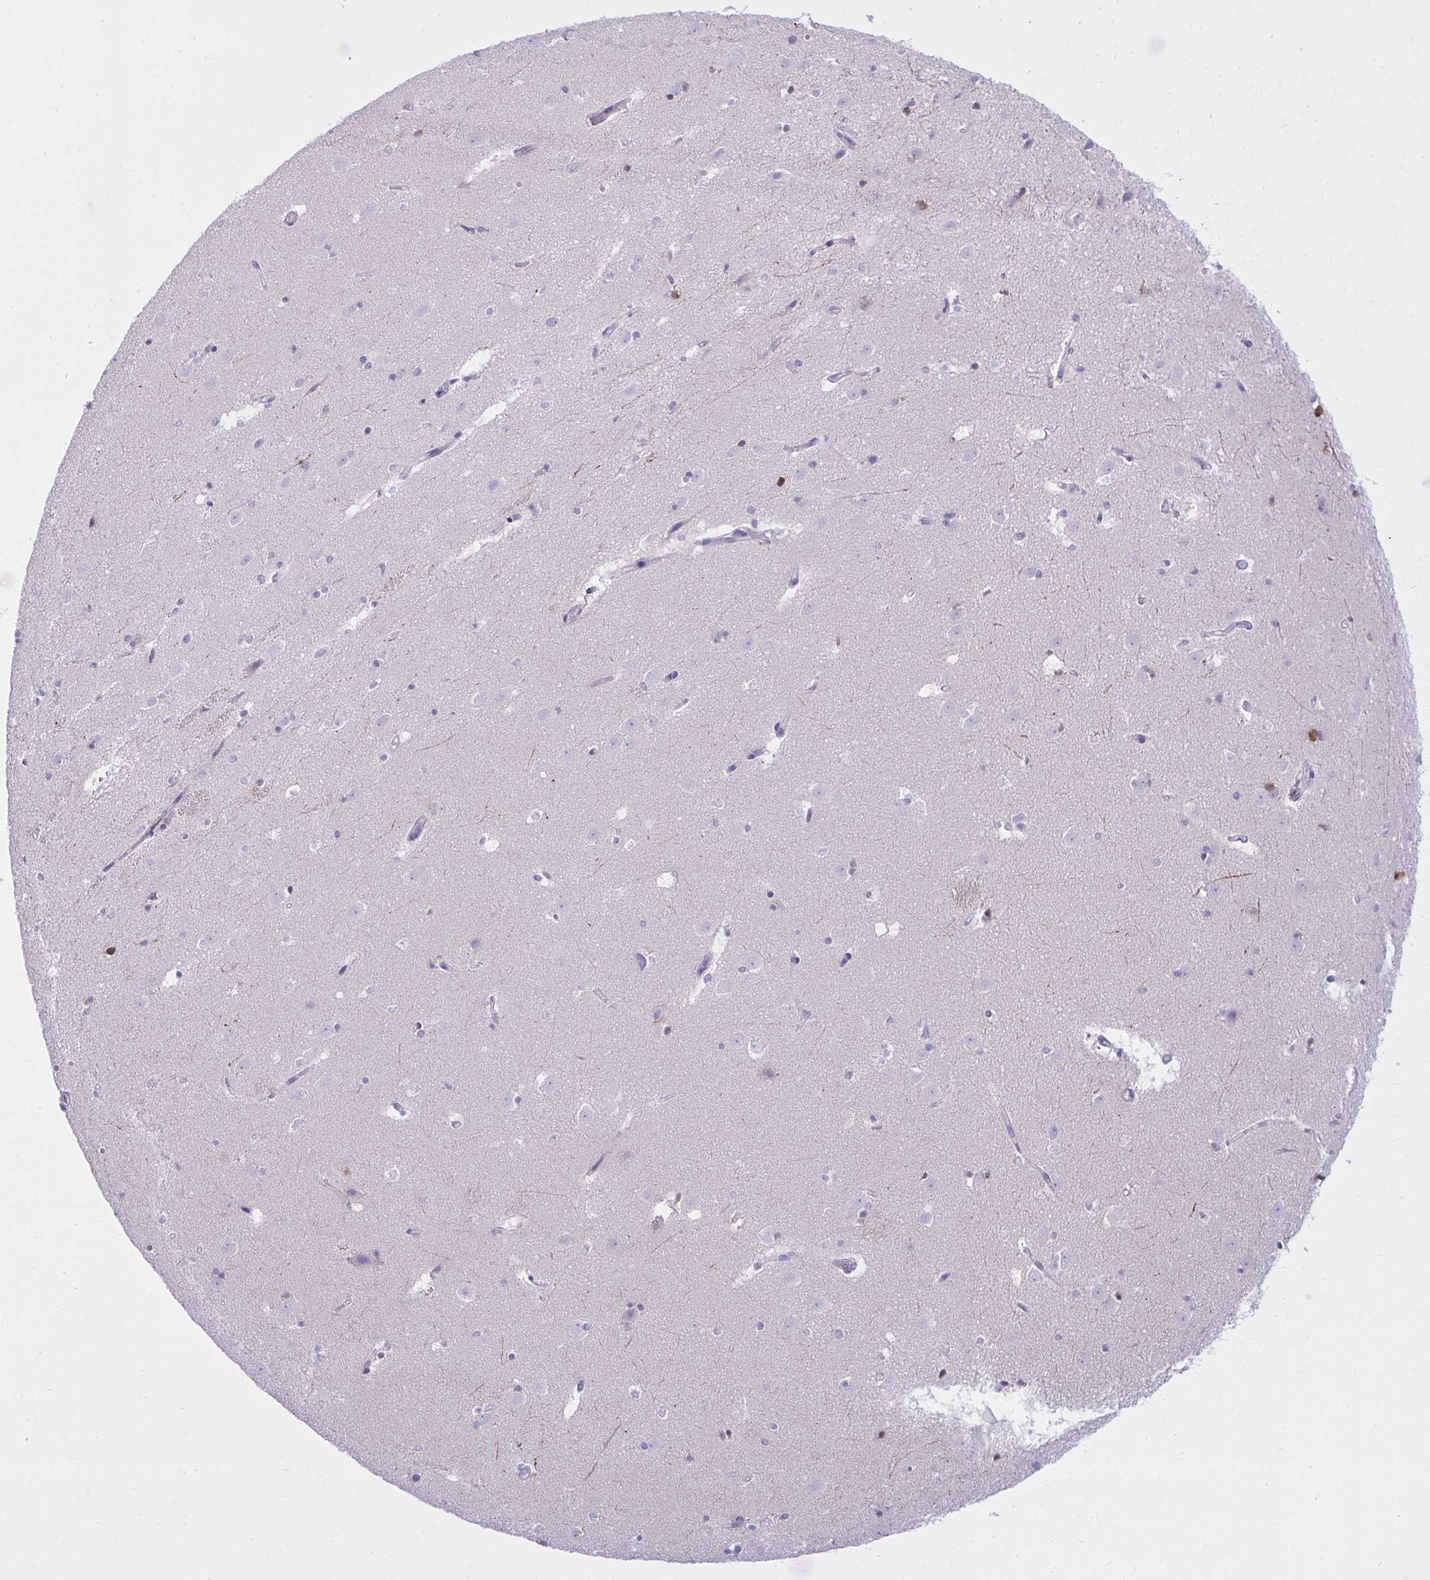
{"staining": {"intensity": "negative", "quantity": "none", "location": "none"}, "tissue": "caudate", "cell_type": "Glial cells", "image_type": "normal", "snomed": [{"axis": "morphology", "description": "Normal tissue, NOS"}, {"axis": "topography", "description": "Lateral ventricle wall"}], "caption": "Glial cells show no significant protein staining in benign caudate. The staining was performed using DAB (3,3'-diaminobenzidine) to visualize the protein expression in brown, while the nuclei were stained in blue with hematoxylin (Magnification: 20x).", "gene": "PLEKHH1", "patient": {"sex": "male", "age": 37}}